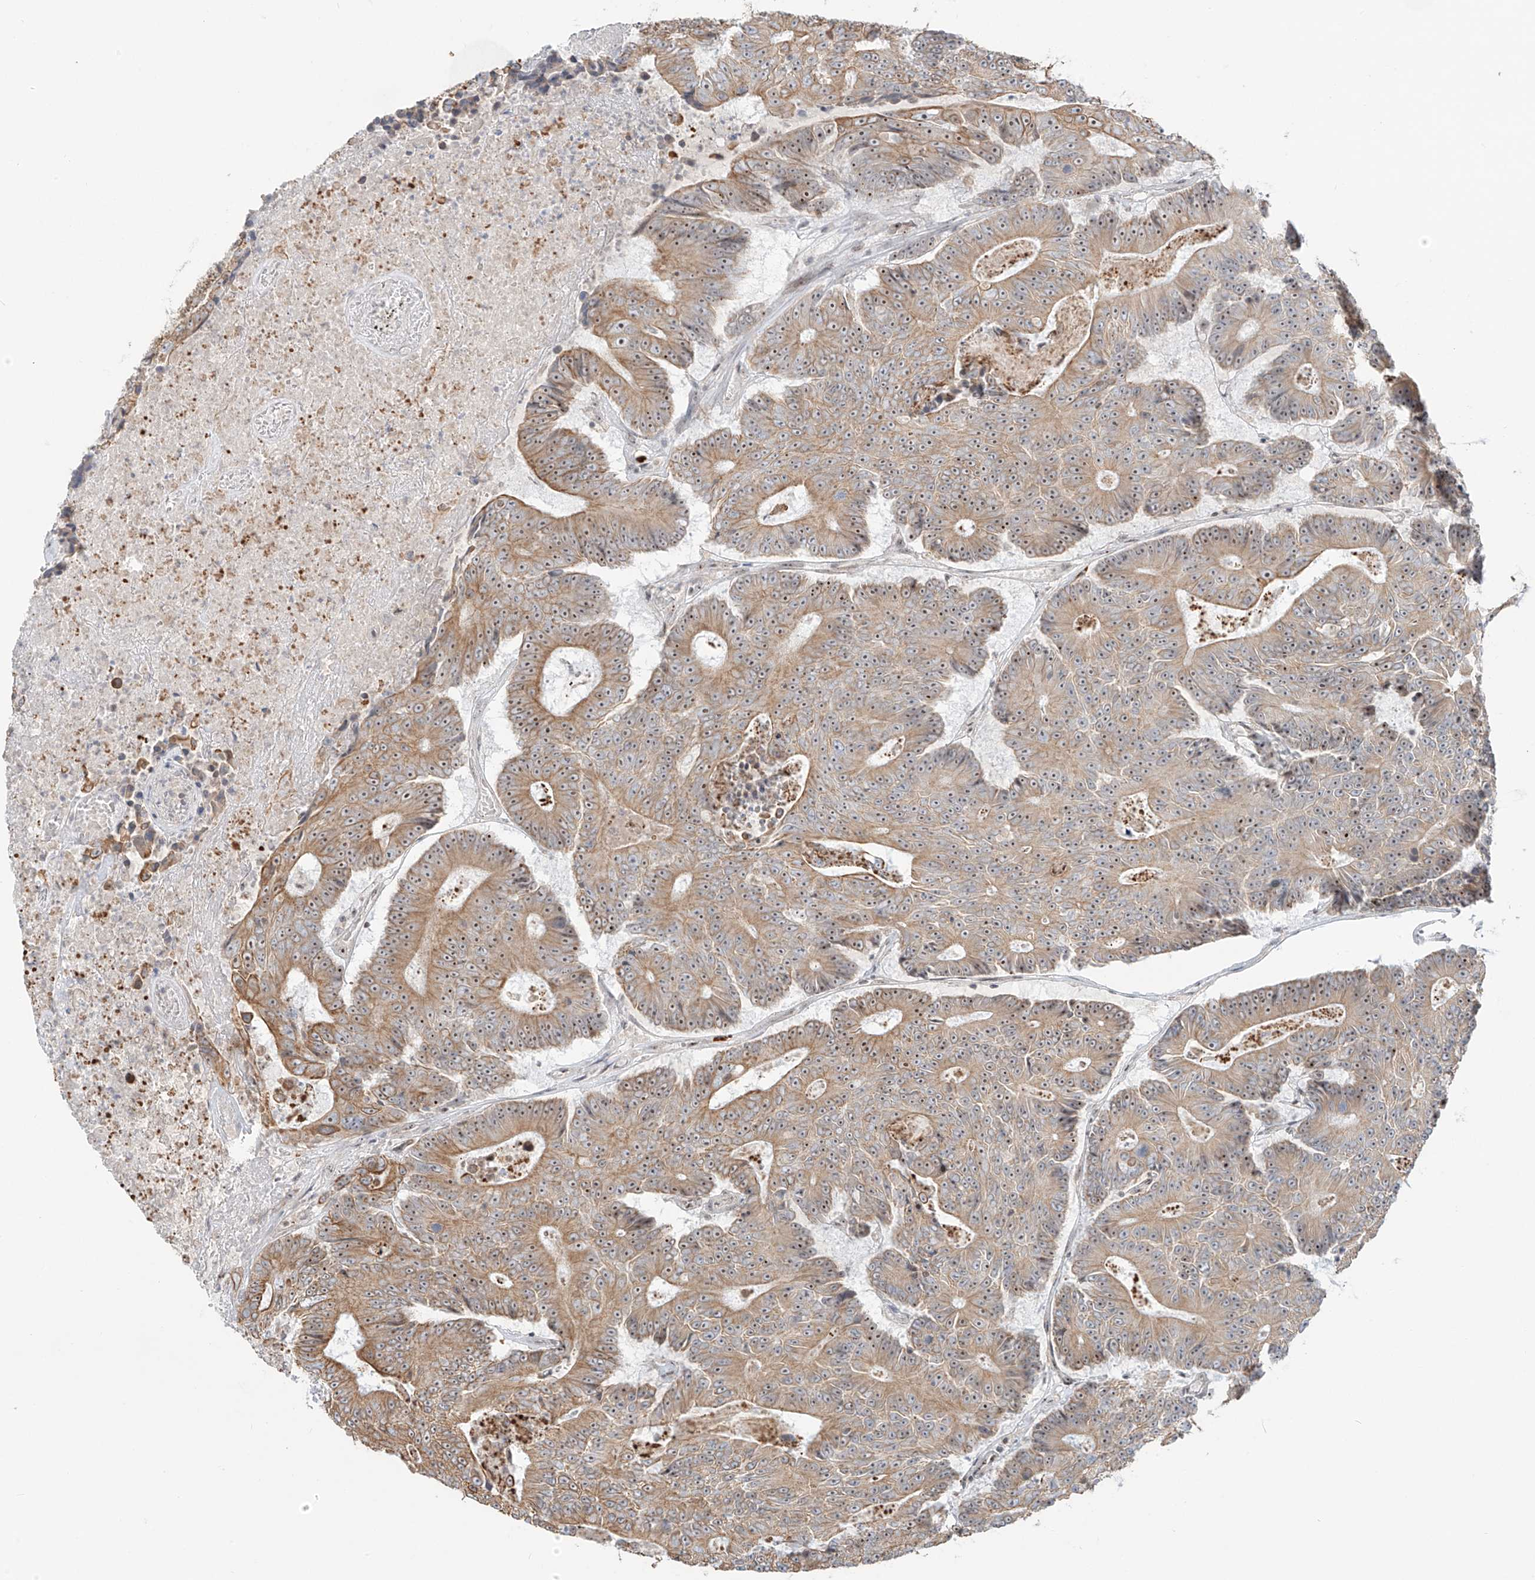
{"staining": {"intensity": "moderate", "quantity": ">75%", "location": "cytoplasmic/membranous,nuclear"}, "tissue": "colorectal cancer", "cell_type": "Tumor cells", "image_type": "cancer", "snomed": [{"axis": "morphology", "description": "Adenocarcinoma, NOS"}, {"axis": "topography", "description": "Colon"}], "caption": "A brown stain shows moderate cytoplasmic/membranous and nuclear expression of a protein in human colorectal cancer (adenocarcinoma) tumor cells. Ihc stains the protein of interest in brown and the nuclei are stained blue.", "gene": "ZNF512", "patient": {"sex": "male", "age": 83}}